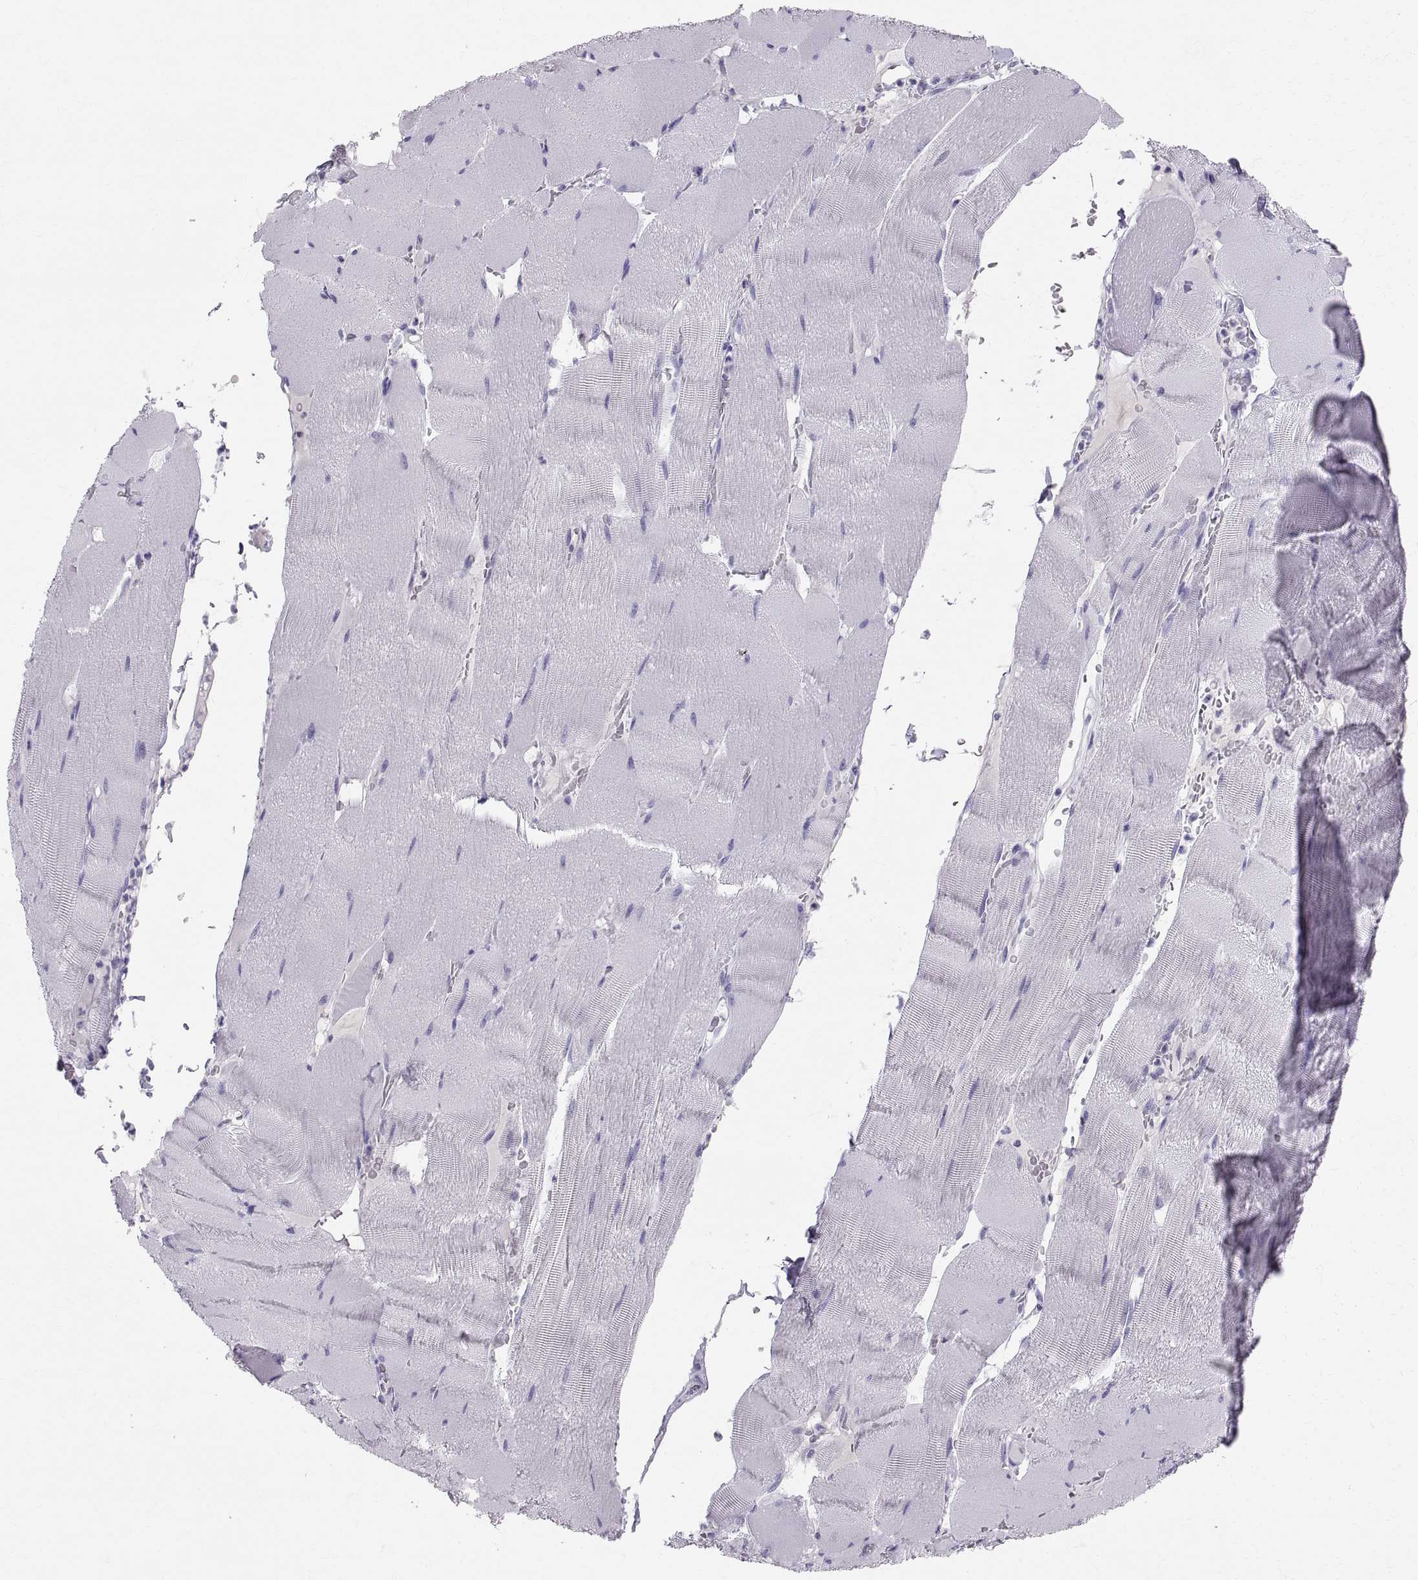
{"staining": {"intensity": "negative", "quantity": "none", "location": "none"}, "tissue": "skeletal muscle", "cell_type": "Myocytes", "image_type": "normal", "snomed": [{"axis": "morphology", "description": "Normal tissue, NOS"}, {"axis": "topography", "description": "Skeletal muscle"}], "caption": "This is an immunohistochemistry (IHC) photomicrograph of normal skeletal muscle. There is no expression in myocytes.", "gene": "SLC22A6", "patient": {"sex": "male", "age": 56}}